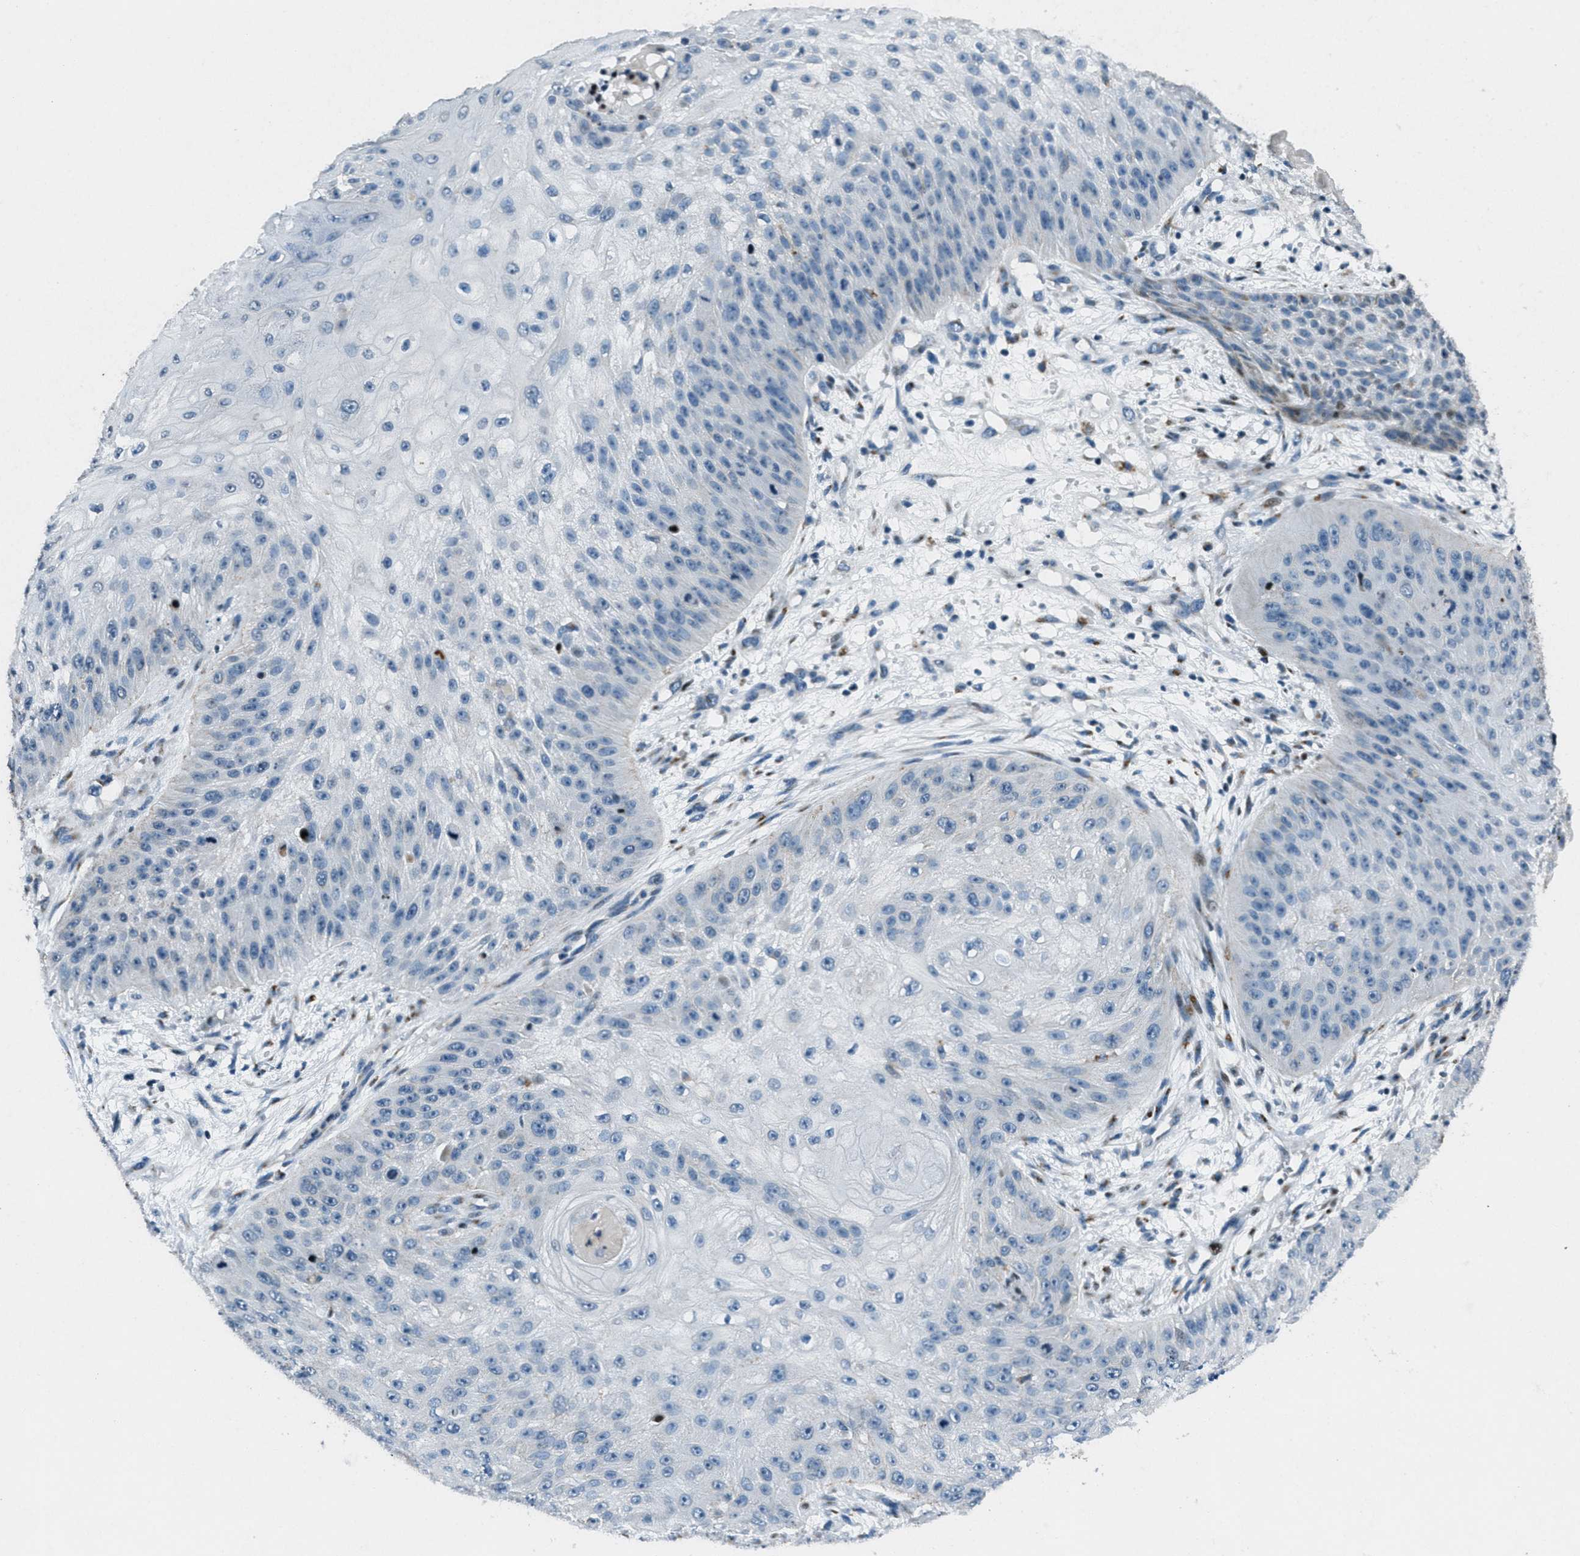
{"staining": {"intensity": "negative", "quantity": "none", "location": "none"}, "tissue": "skin cancer", "cell_type": "Tumor cells", "image_type": "cancer", "snomed": [{"axis": "morphology", "description": "Squamous cell carcinoma, NOS"}, {"axis": "topography", "description": "Skin"}], "caption": "Immunohistochemistry (IHC) of human squamous cell carcinoma (skin) reveals no expression in tumor cells. (DAB immunohistochemistry (IHC) with hematoxylin counter stain).", "gene": "GPC6", "patient": {"sex": "female", "age": 80}}